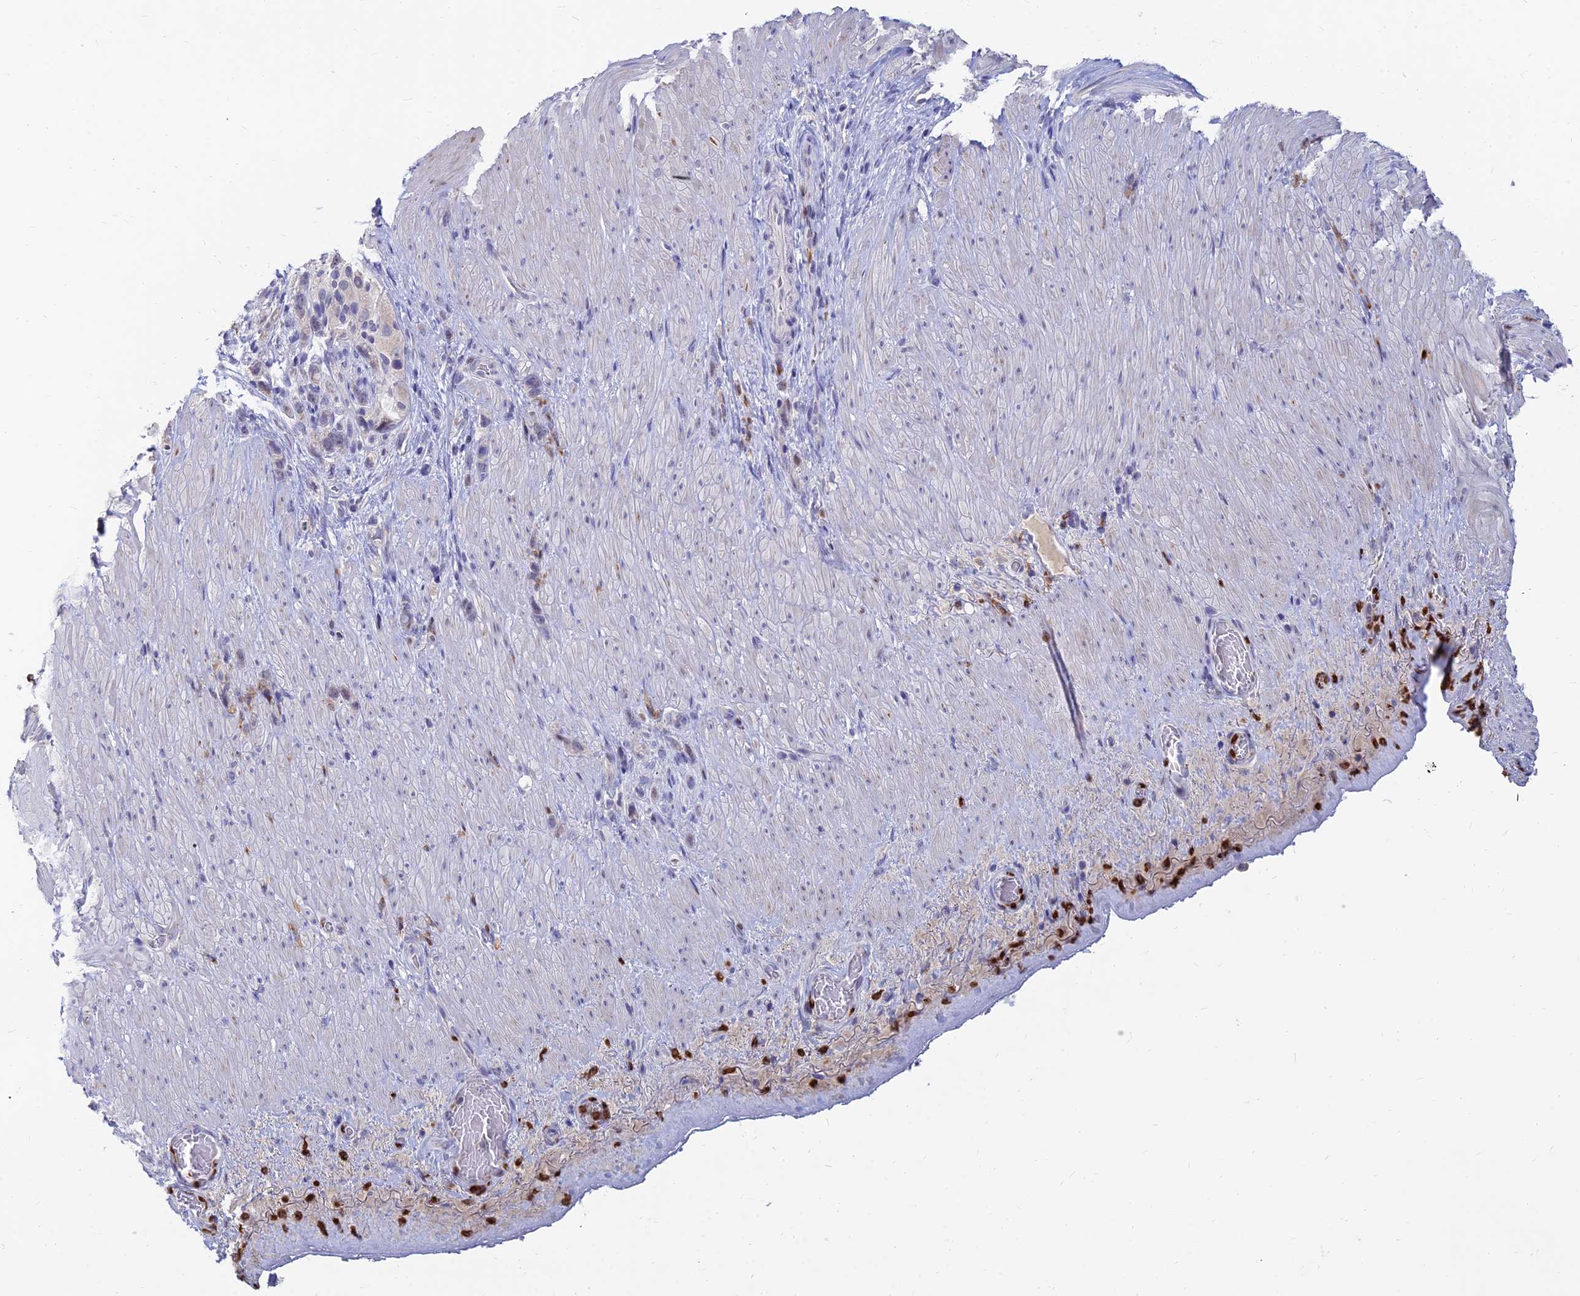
{"staining": {"intensity": "negative", "quantity": "none", "location": "none"}, "tissue": "stomach cancer", "cell_type": "Tumor cells", "image_type": "cancer", "snomed": [{"axis": "morphology", "description": "Adenocarcinoma, NOS"}, {"axis": "topography", "description": "Stomach"}], "caption": "Immunohistochemical staining of stomach cancer shows no significant positivity in tumor cells.", "gene": "GOLGA6D", "patient": {"sex": "female", "age": 65}}